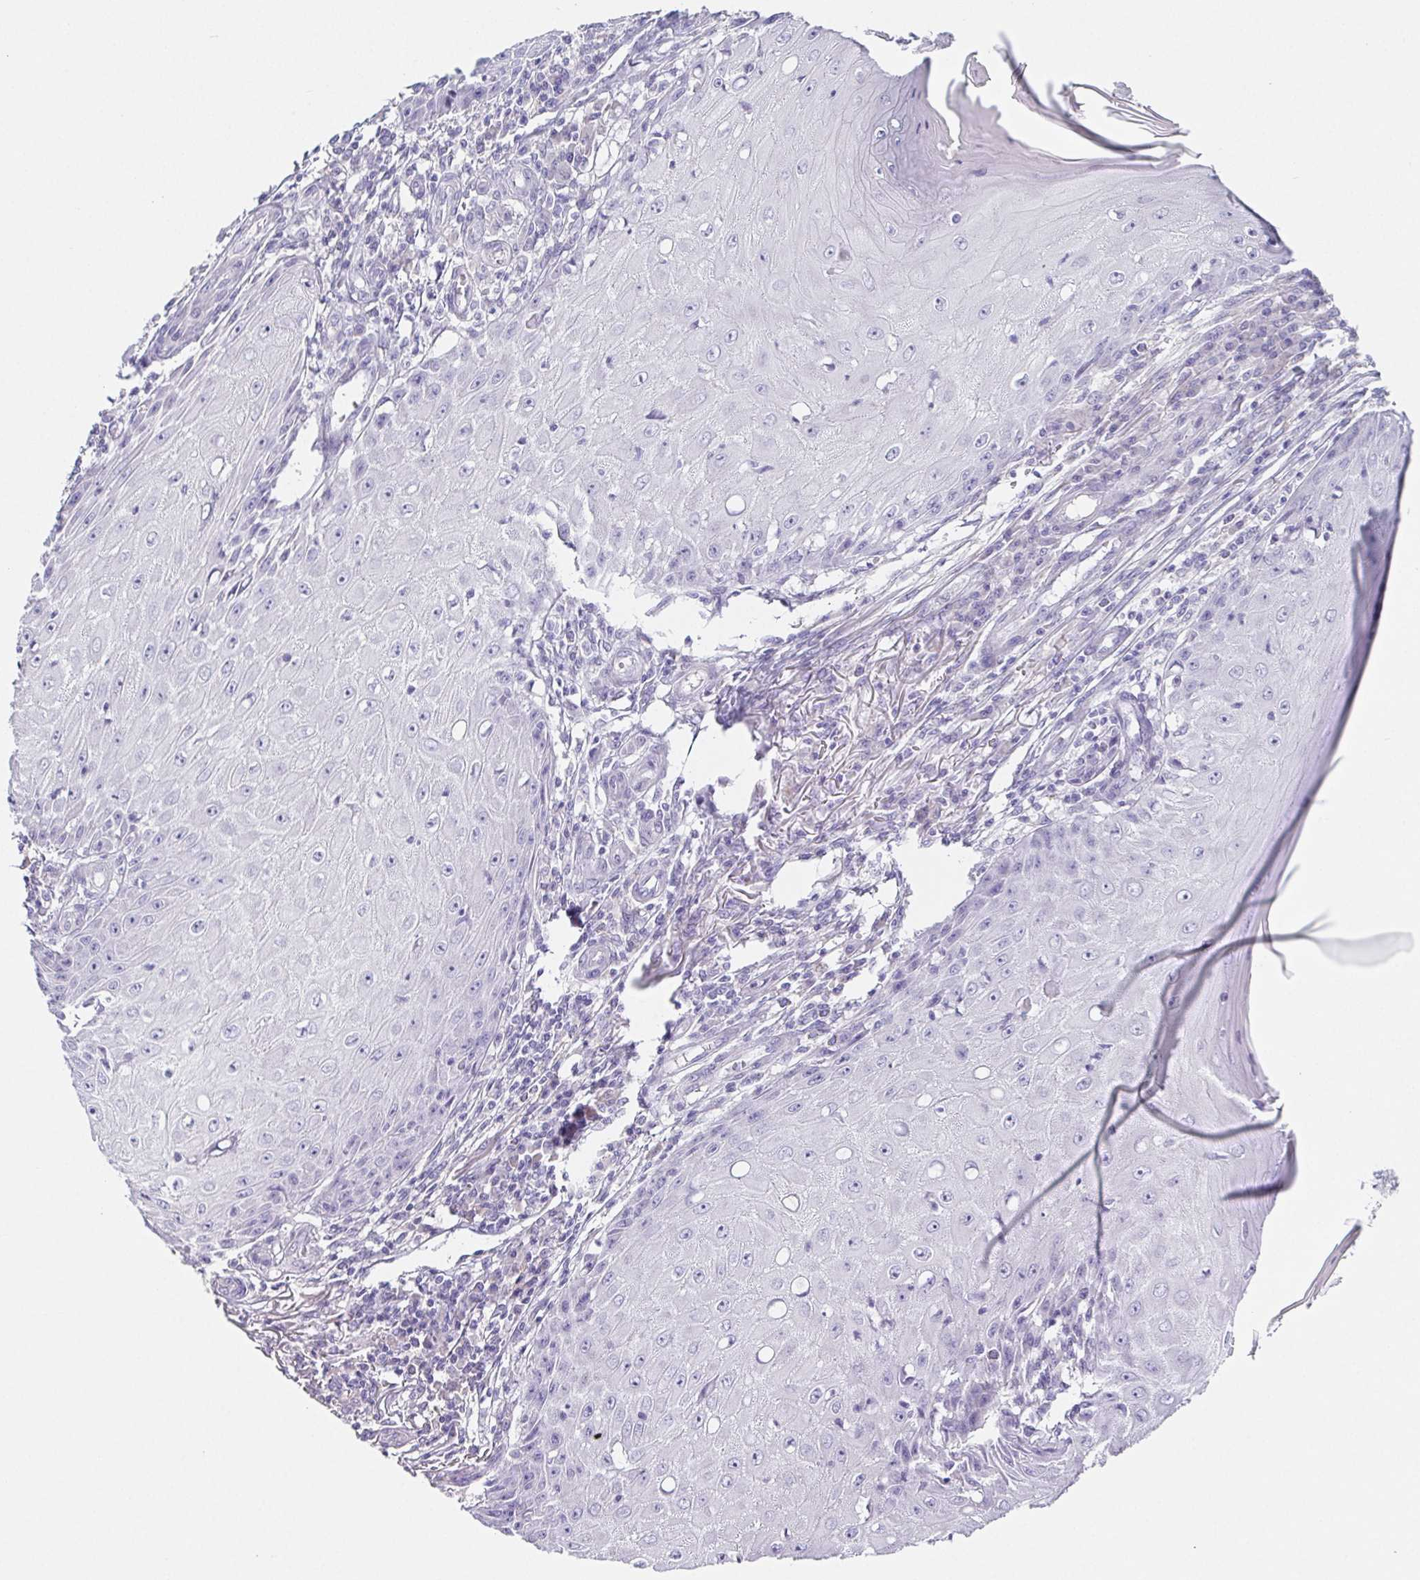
{"staining": {"intensity": "negative", "quantity": "none", "location": "none"}, "tissue": "skin cancer", "cell_type": "Tumor cells", "image_type": "cancer", "snomed": [{"axis": "morphology", "description": "Squamous cell carcinoma, NOS"}, {"axis": "topography", "description": "Skin"}], "caption": "Immunohistochemistry (IHC) histopathology image of neoplastic tissue: human skin squamous cell carcinoma stained with DAB reveals no significant protein expression in tumor cells.", "gene": "HDGFL1", "patient": {"sex": "female", "age": 73}}